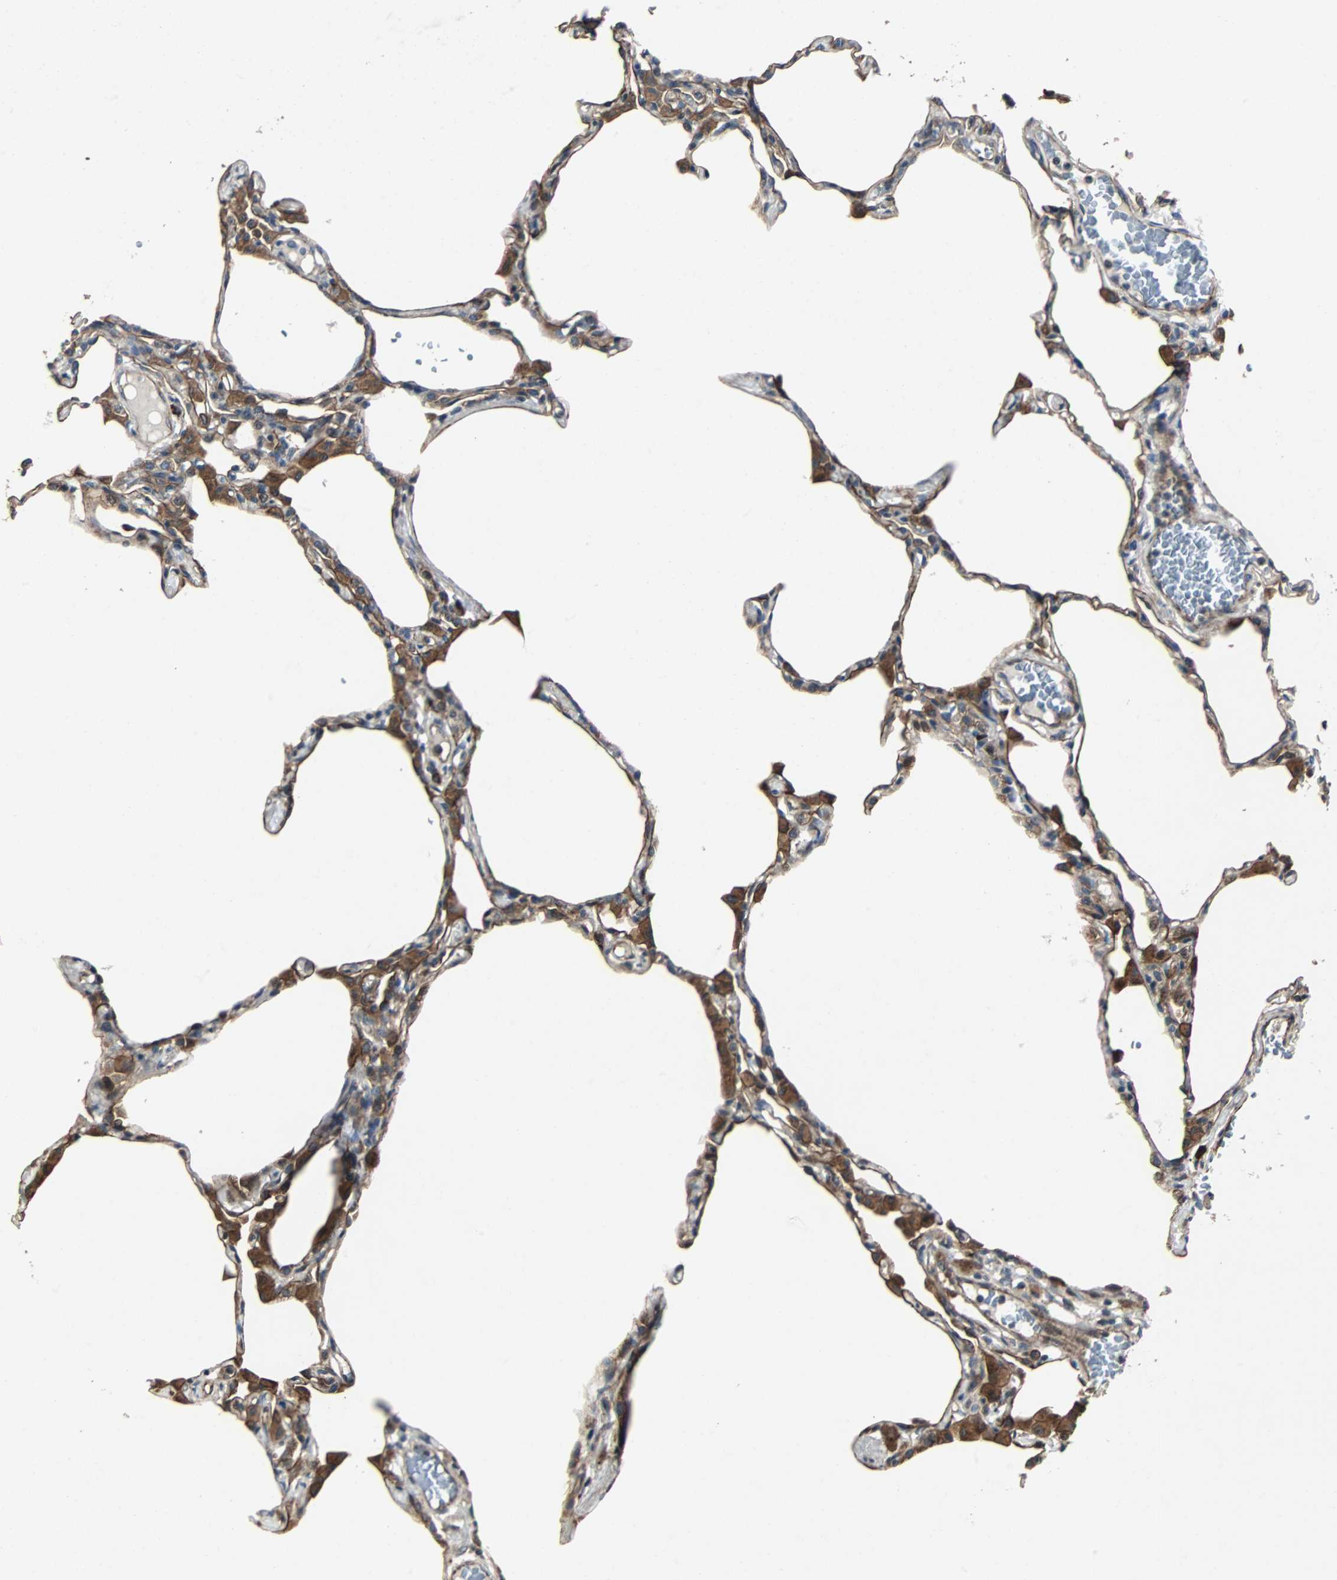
{"staining": {"intensity": "weak", "quantity": "<25%", "location": "cytoplasmic/membranous"}, "tissue": "lung", "cell_type": "Alveolar cells", "image_type": "normal", "snomed": [{"axis": "morphology", "description": "Normal tissue, NOS"}, {"axis": "topography", "description": "Lung"}], "caption": "Immunohistochemistry photomicrograph of unremarkable lung: human lung stained with DAB (3,3'-diaminobenzidine) exhibits no significant protein expression in alveolar cells. (DAB IHC with hematoxylin counter stain).", "gene": "CHP1", "patient": {"sex": "female", "age": 49}}